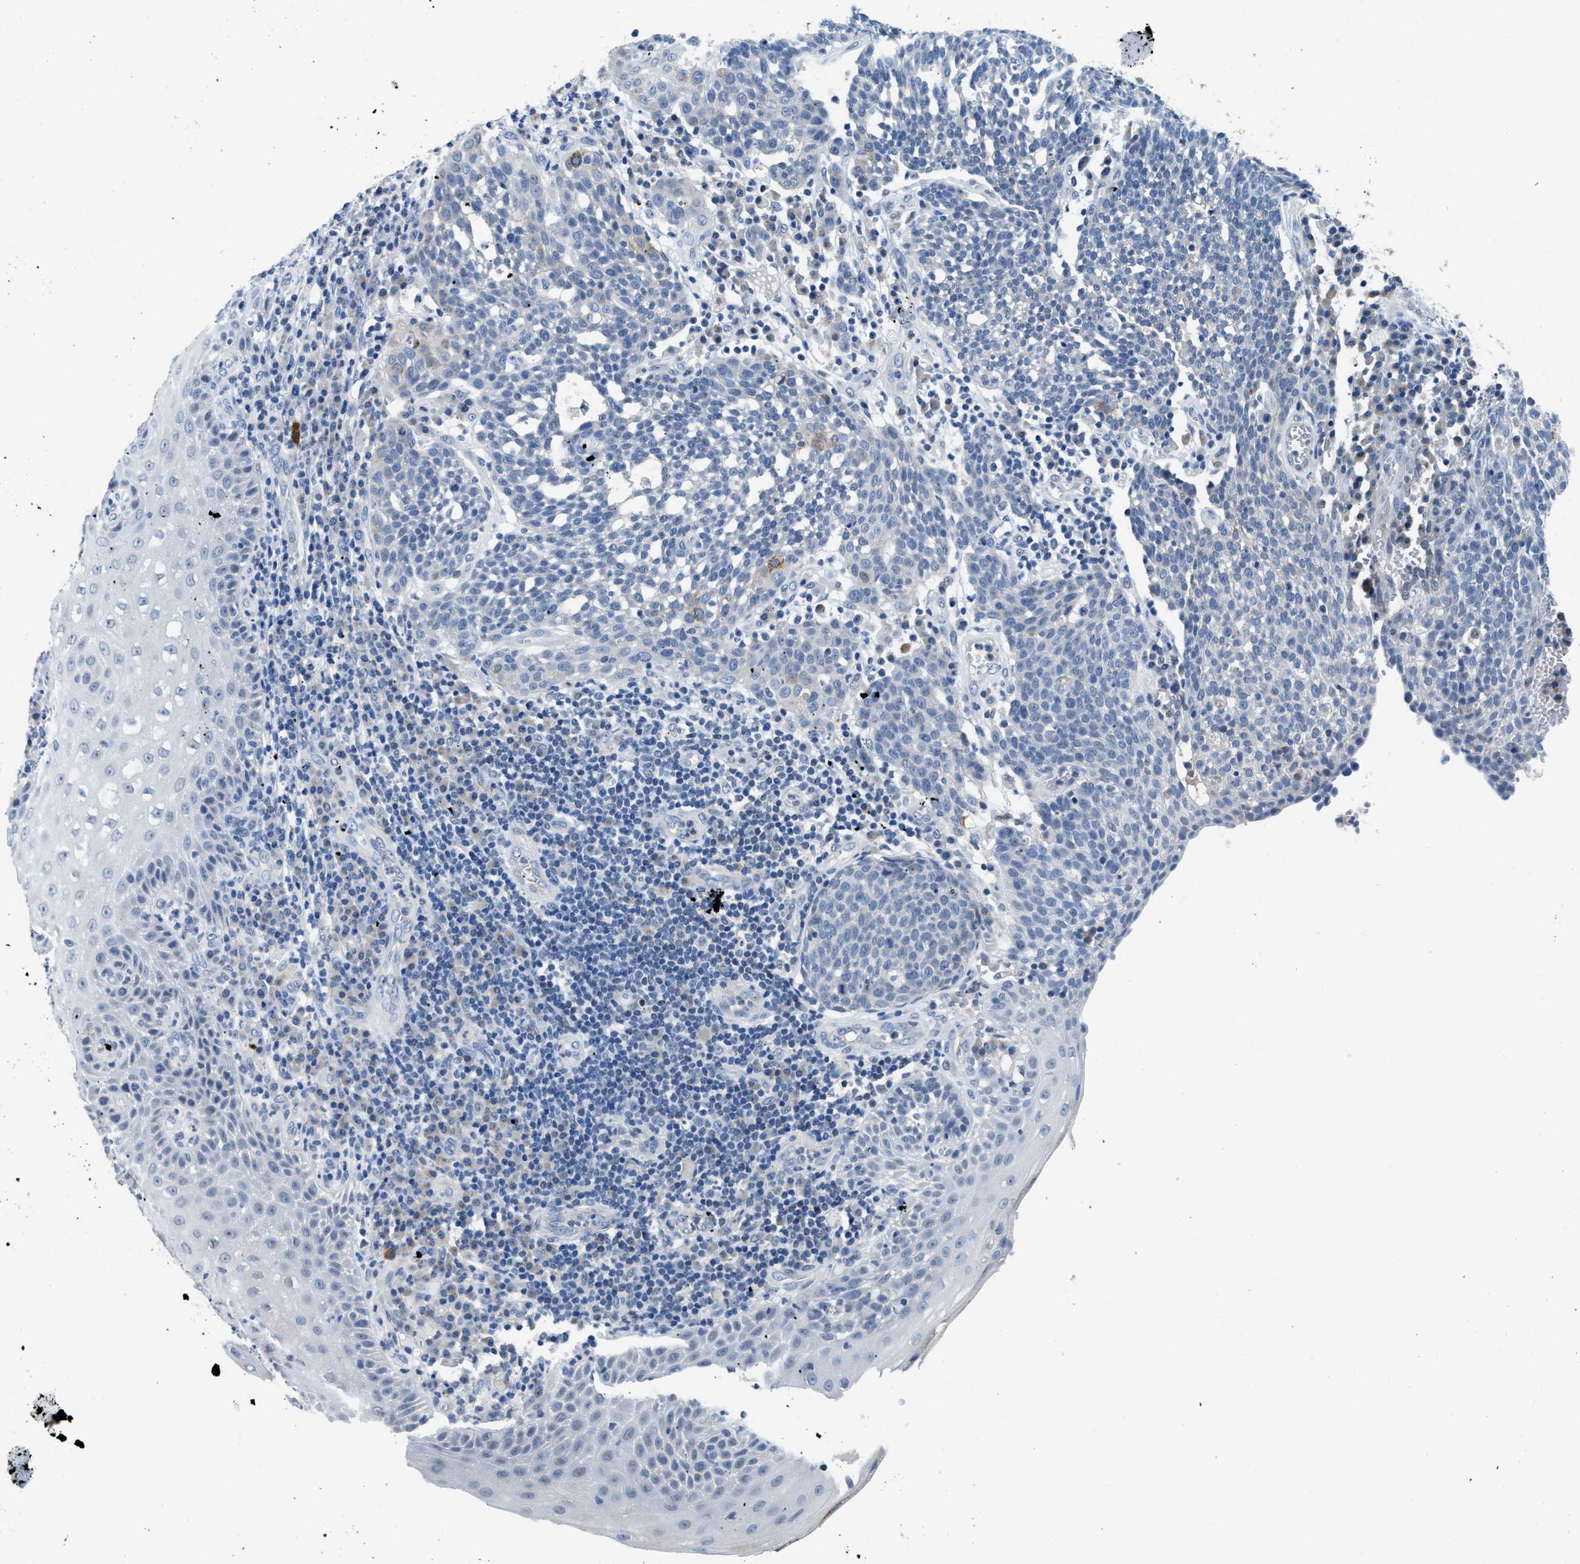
{"staining": {"intensity": "negative", "quantity": "none", "location": "none"}, "tissue": "cervical cancer", "cell_type": "Tumor cells", "image_type": "cancer", "snomed": [{"axis": "morphology", "description": "Squamous cell carcinoma, NOS"}, {"axis": "topography", "description": "Cervix"}], "caption": "Photomicrograph shows no significant protein staining in tumor cells of squamous cell carcinoma (cervical).", "gene": "TSPAN3", "patient": {"sex": "female", "age": 34}}